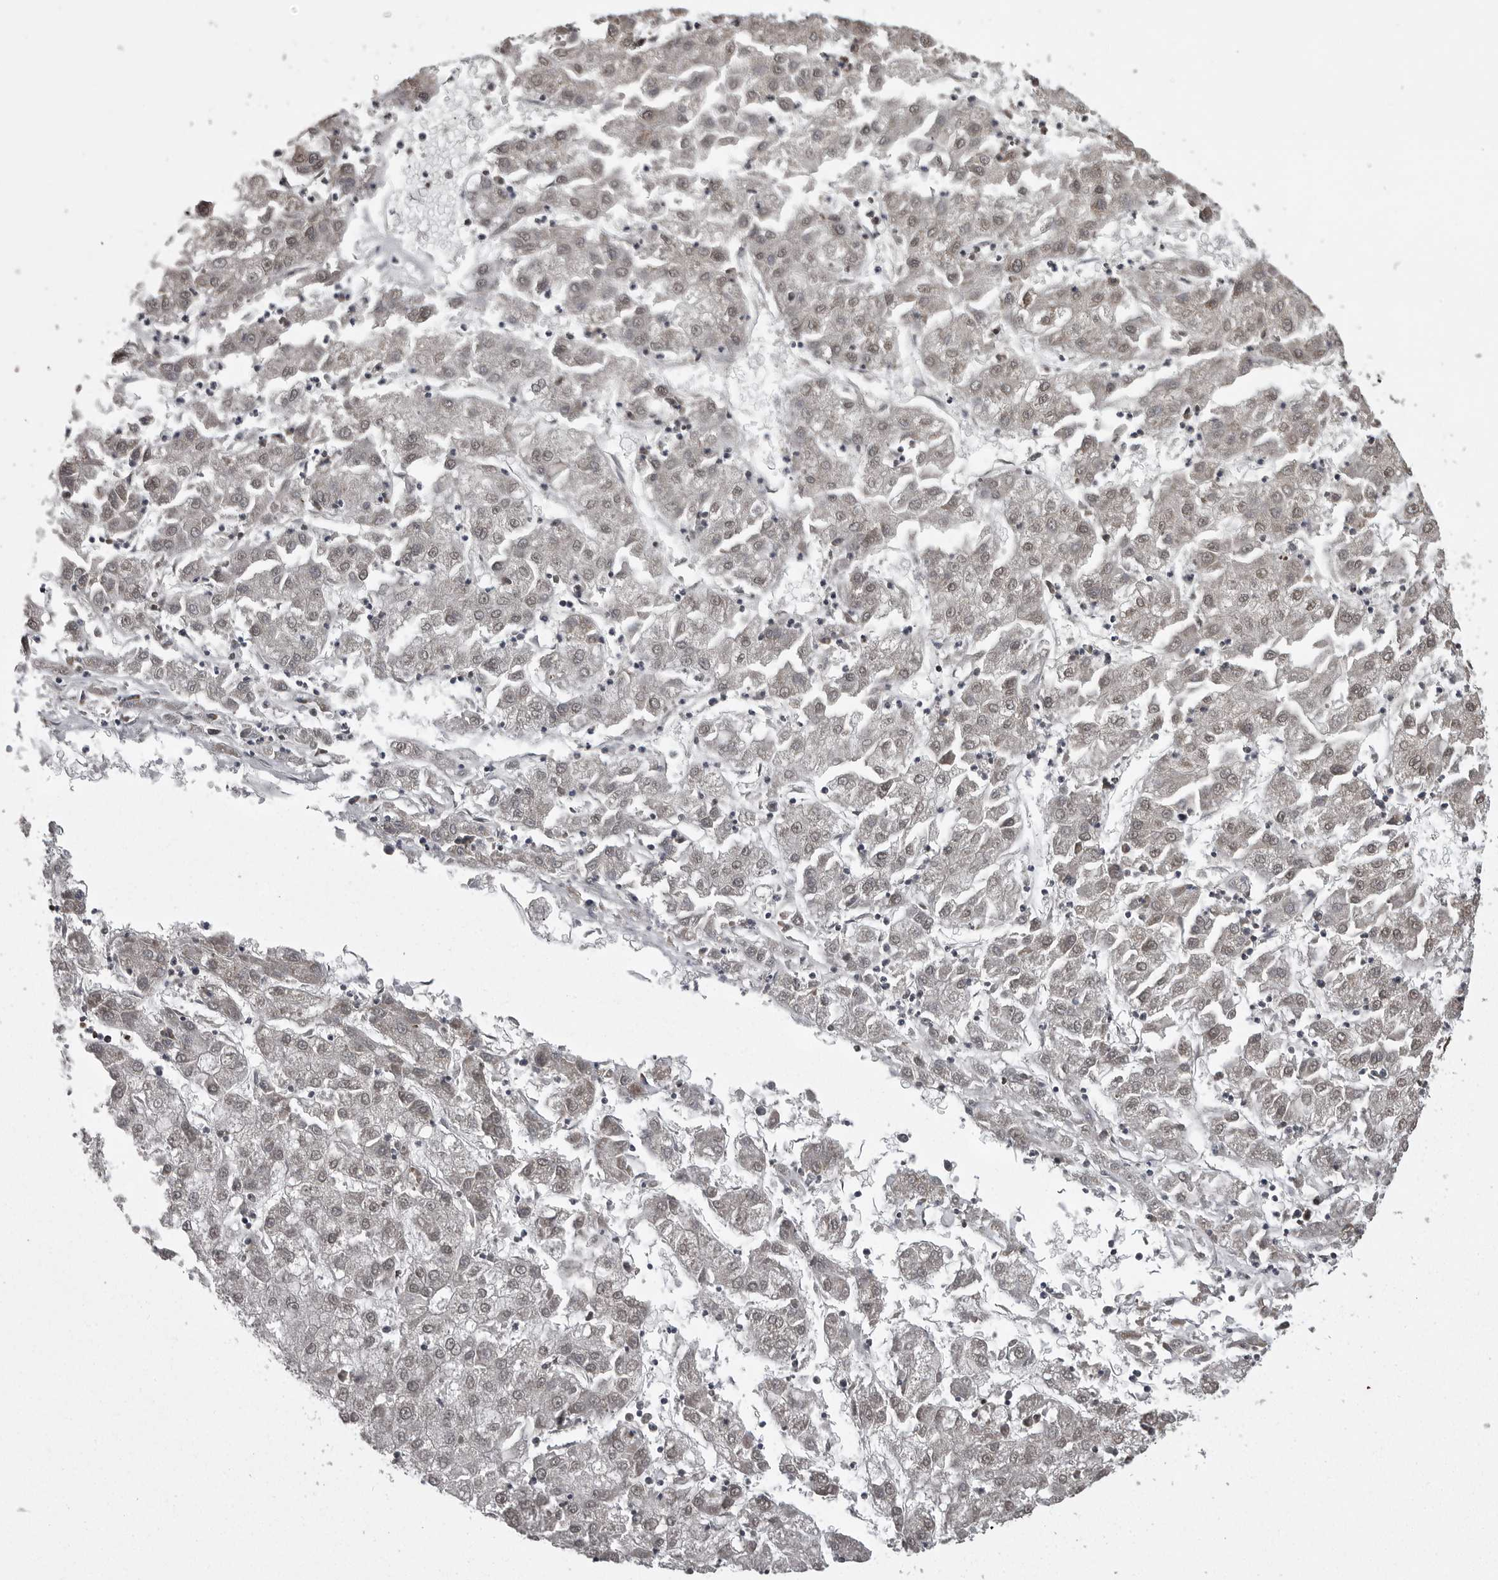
{"staining": {"intensity": "weak", "quantity": "25%-75%", "location": "nuclear"}, "tissue": "liver cancer", "cell_type": "Tumor cells", "image_type": "cancer", "snomed": [{"axis": "morphology", "description": "Carcinoma, Hepatocellular, NOS"}, {"axis": "topography", "description": "Liver"}], "caption": "Liver cancer (hepatocellular carcinoma) stained with DAB (3,3'-diaminobenzidine) immunohistochemistry (IHC) reveals low levels of weak nuclear expression in approximately 25%-75% of tumor cells.", "gene": "DNAJC8", "patient": {"sex": "male", "age": 72}}